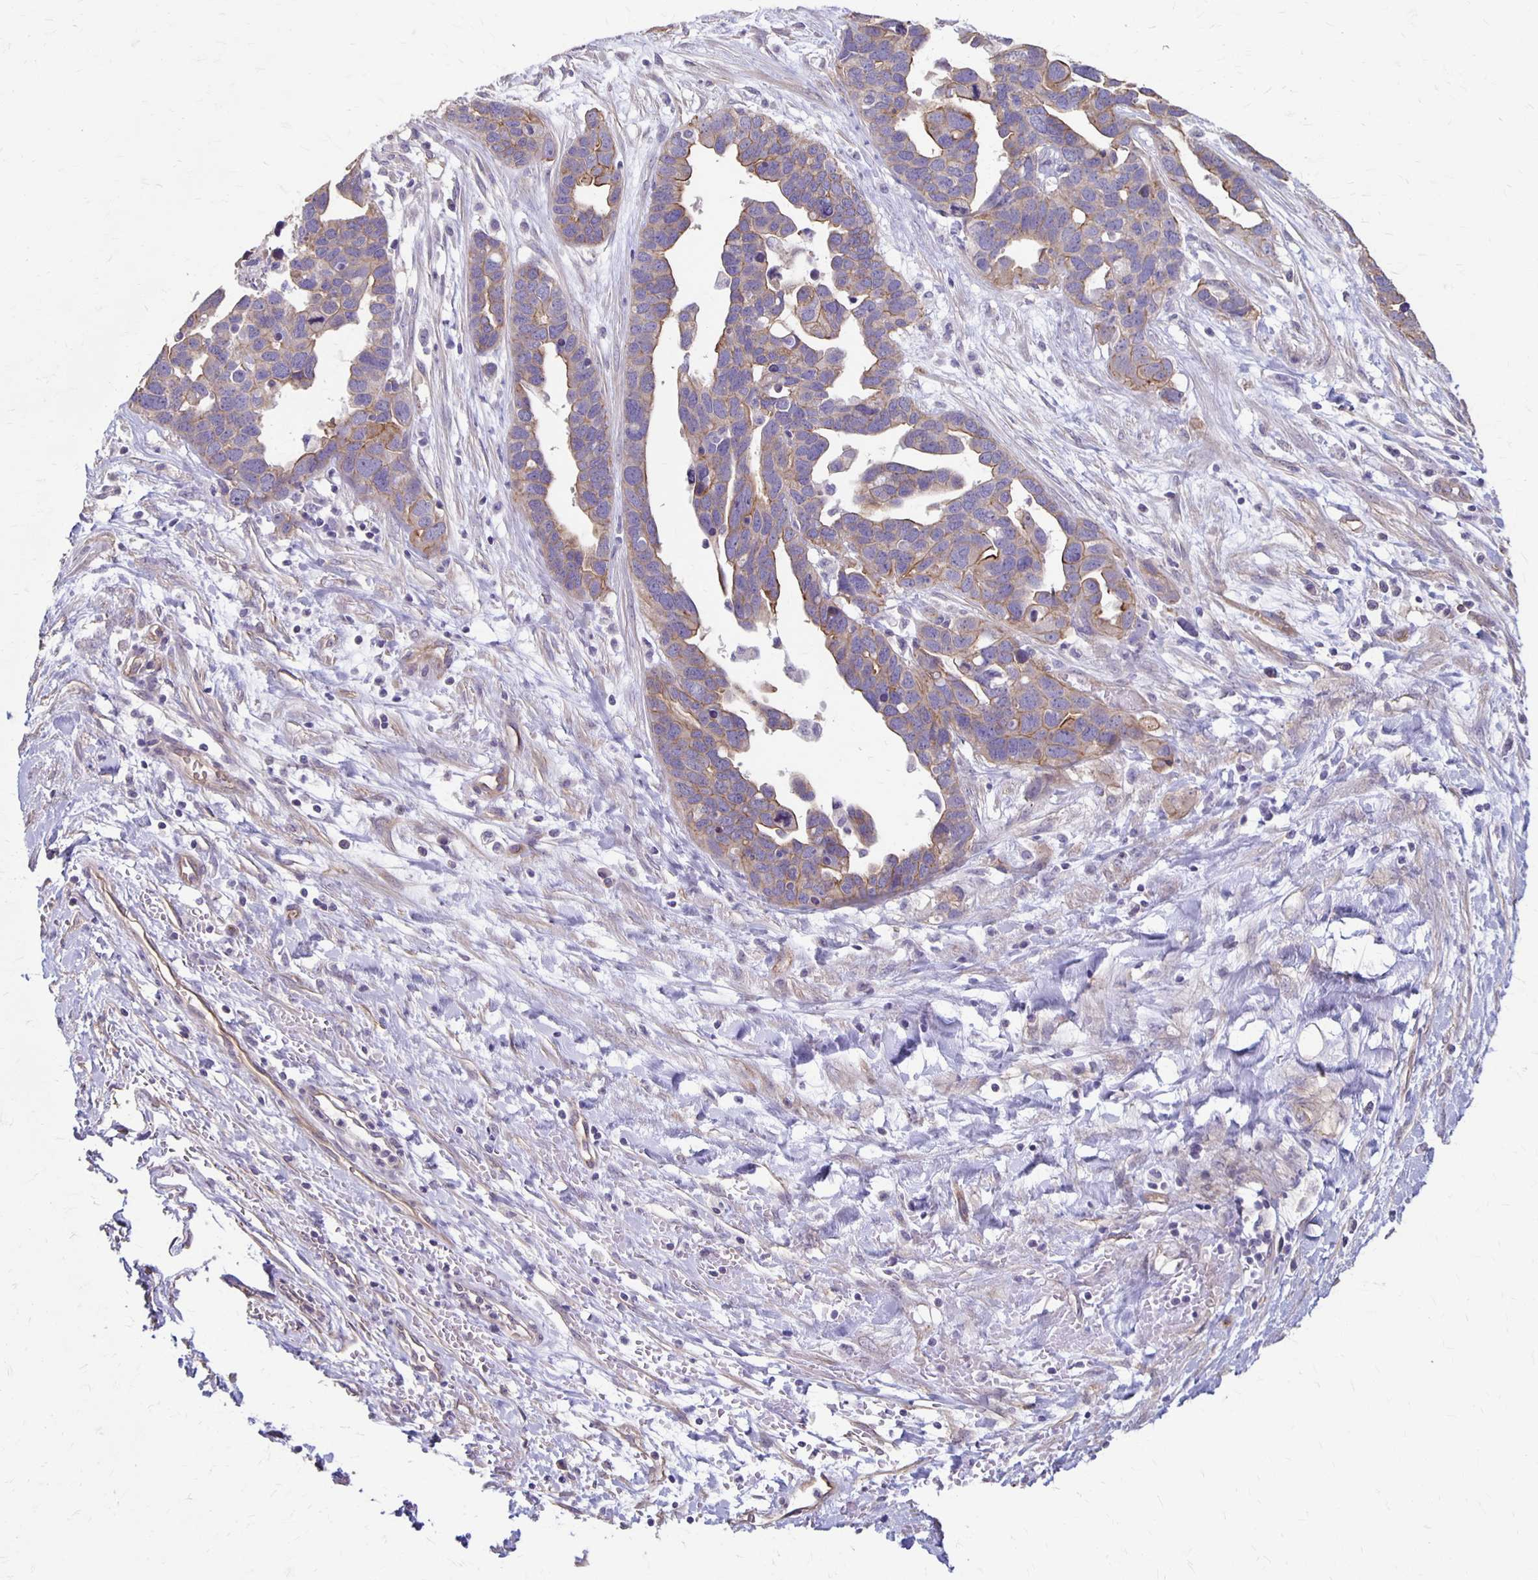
{"staining": {"intensity": "moderate", "quantity": "25%-75%", "location": "cytoplasmic/membranous"}, "tissue": "ovarian cancer", "cell_type": "Tumor cells", "image_type": "cancer", "snomed": [{"axis": "morphology", "description": "Cystadenocarcinoma, serous, NOS"}, {"axis": "topography", "description": "Ovary"}], "caption": "A micrograph showing moderate cytoplasmic/membranous positivity in about 25%-75% of tumor cells in ovarian serous cystadenocarcinoma, as visualized by brown immunohistochemical staining.", "gene": "PPP1R3E", "patient": {"sex": "female", "age": 54}}